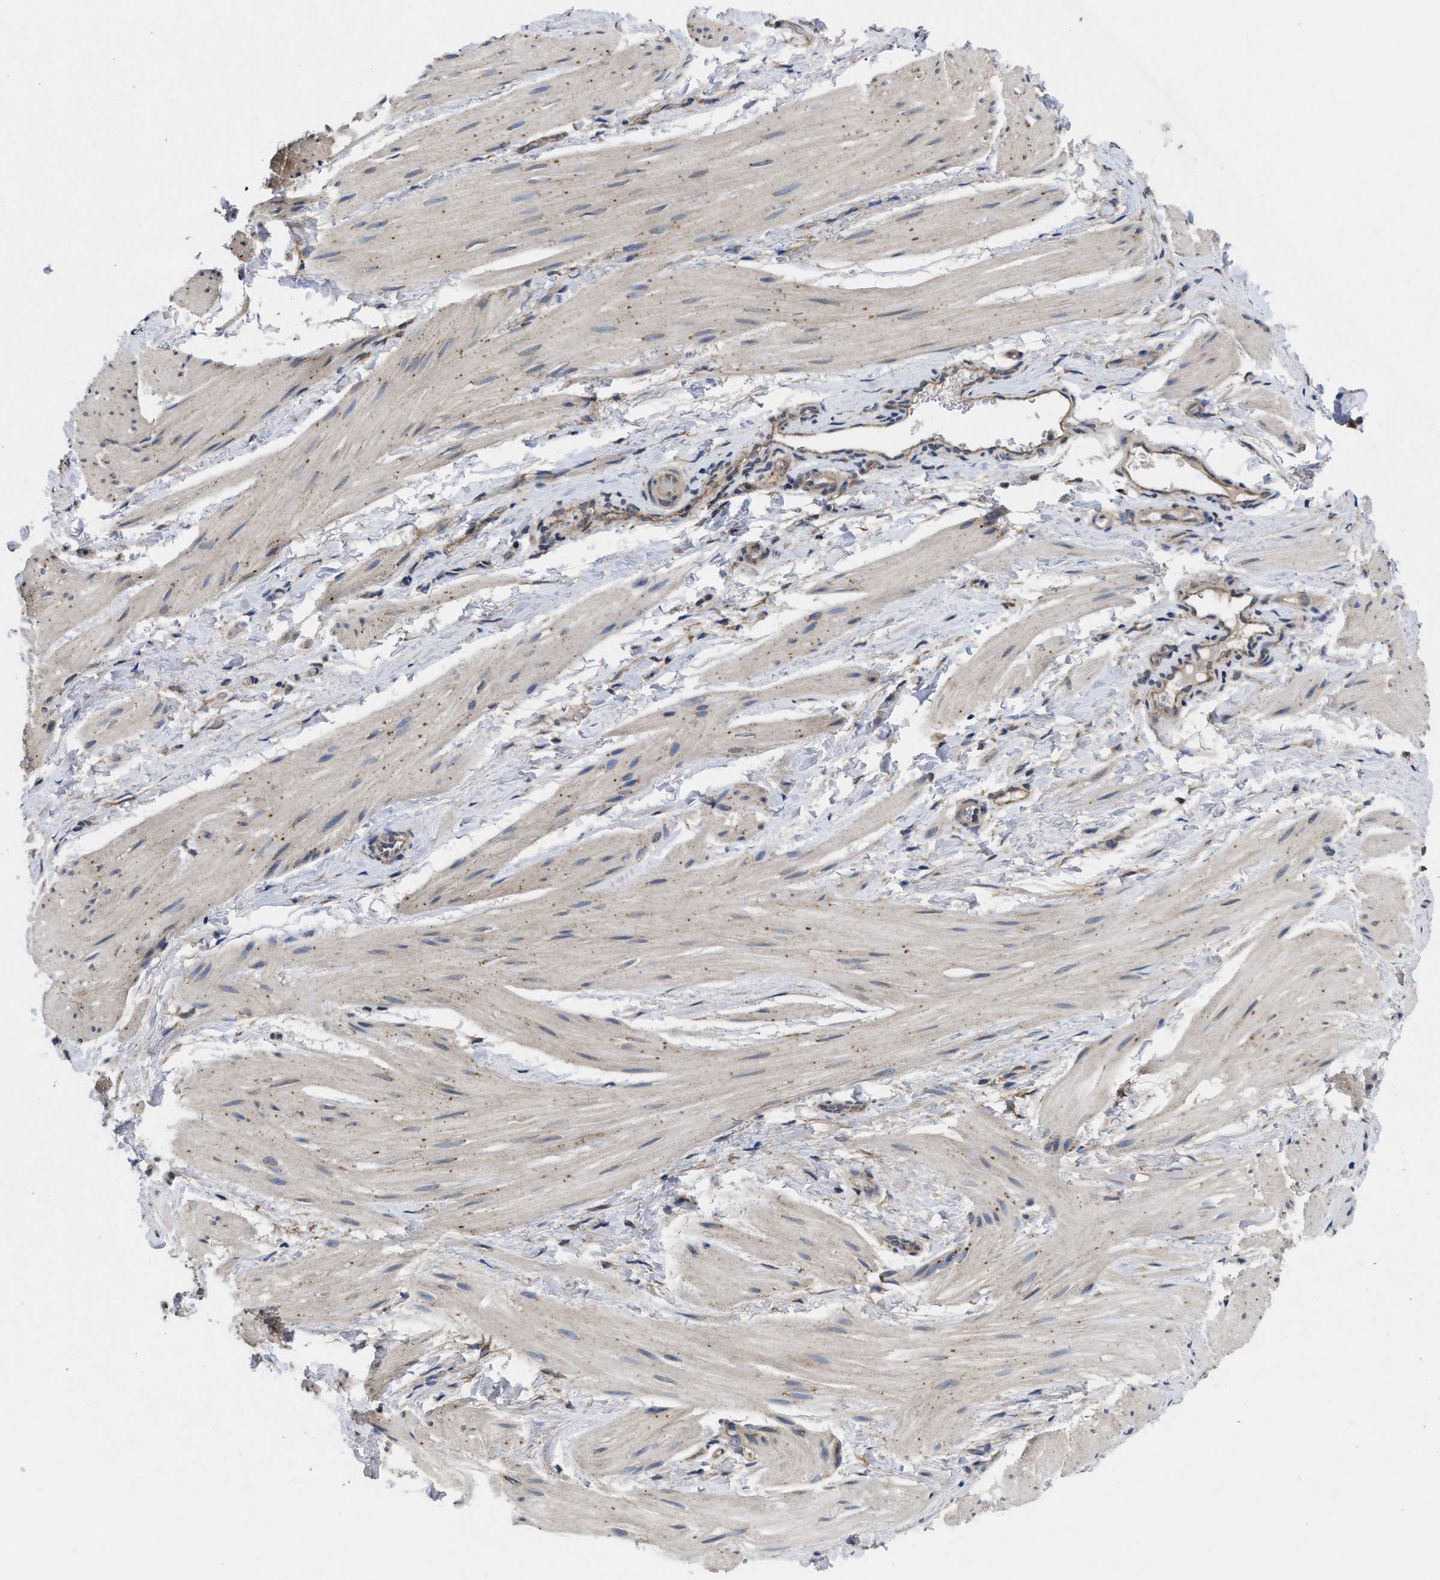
{"staining": {"intensity": "negative", "quantity": "none", "location": "none"}, "tissue": "smooth muscle", "cell_type": "Smooth muscle cells", "image_type": "normal", "snomed": [{"axis": "morphology", "description": "Normal tissue, NOS"}, {"axis": "topography", "description": "Smooth muscle"}], "caption": "Immunohistochemistry (IHC) photomicrograph of unremarkable smooth muscle: human smooth muscle stained with DAB (3,3'-diaminobenzidine) shows no significant protein expression in smooth muscle cells.", "gene": "PKD2", "patient": {"sex": "male", "age": 16}}